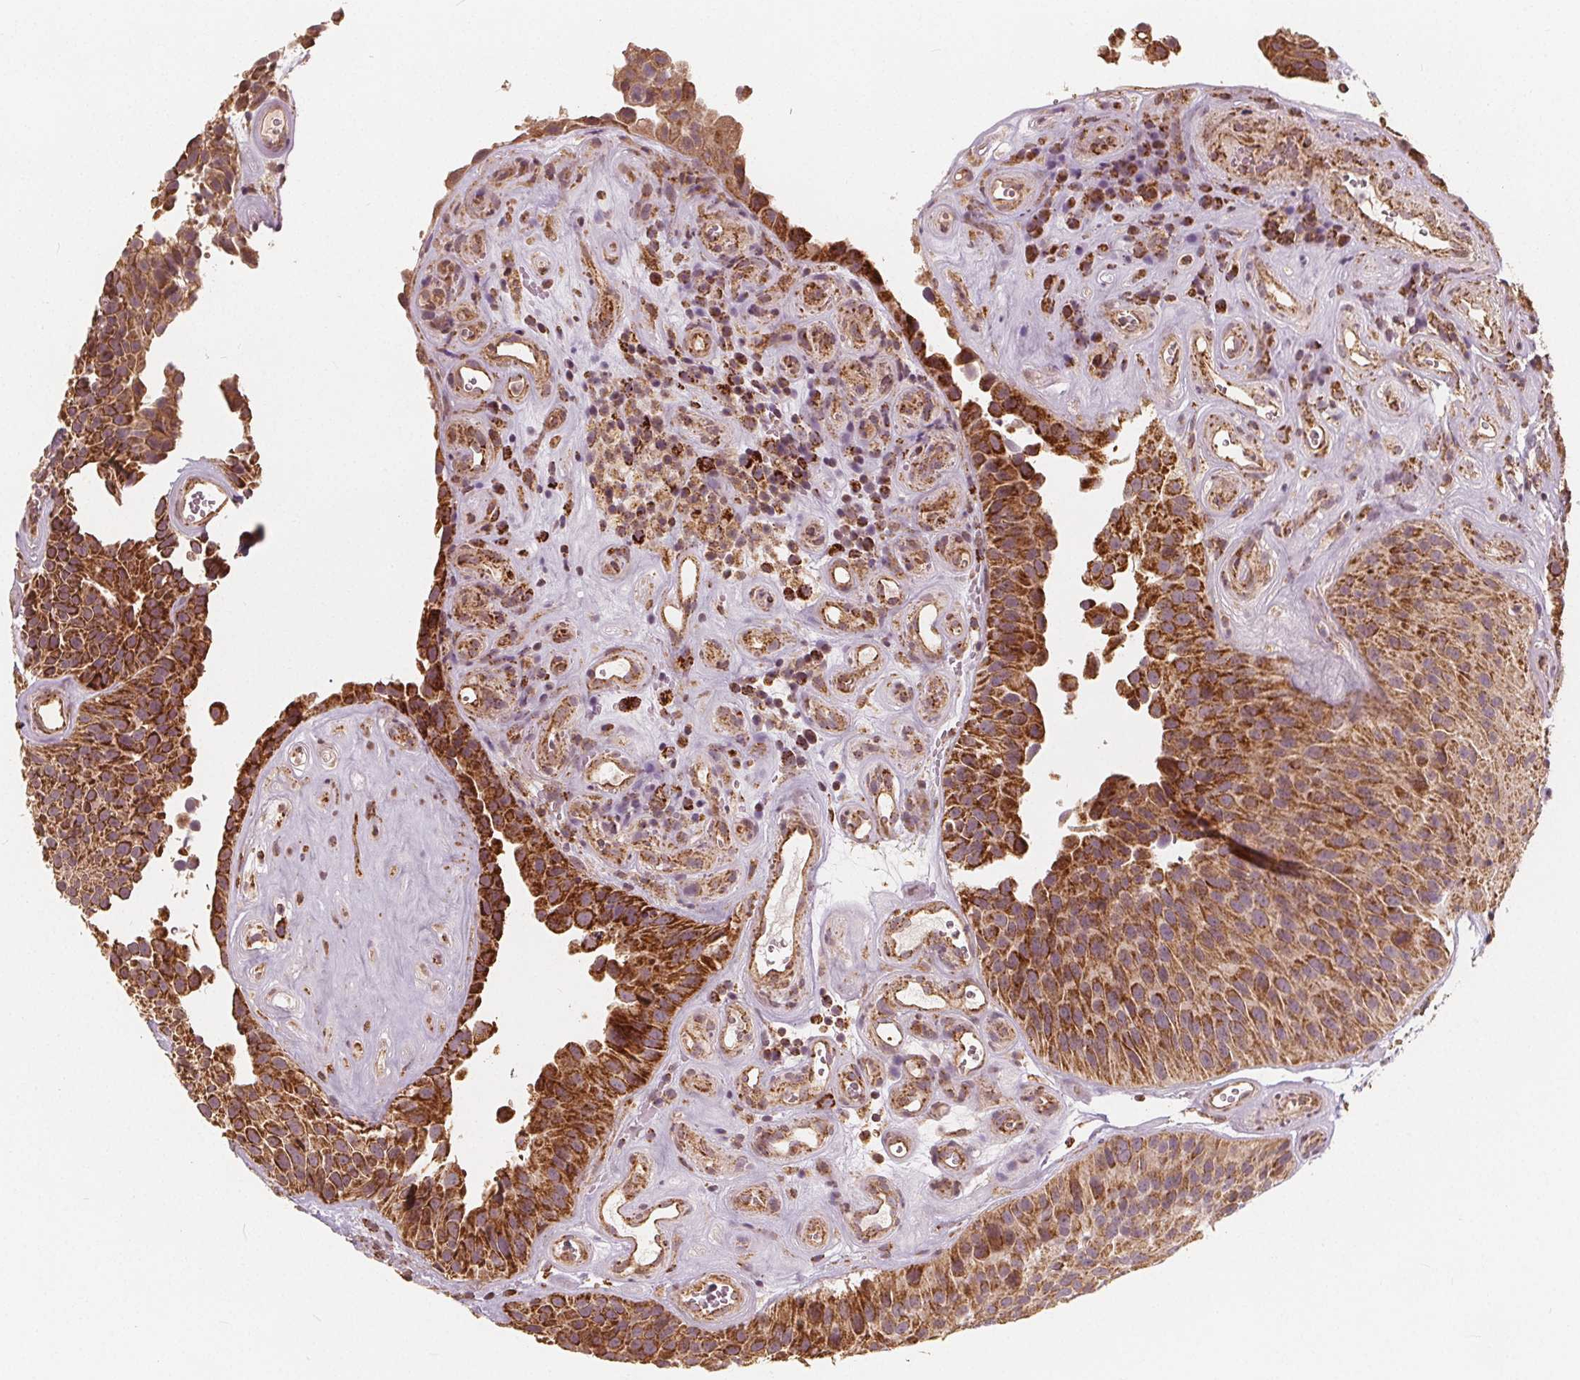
{"staining": {"intensity": "strong", "quantity": ">75%", "location": "cytoplasmic/membranous"}, "tissue": "urothelial cancer", "cell_type": "Tumor cells", "image_type": "cancer", "snomed": [{"axis": "morphology", "description": "Urothelial carcinoma, Low grade"}, {"axis": "topography", "description": "Urinary bladder"}], "caption": "High-magnification brightfield microscopy of urothelial cancer stained with DAB (3,3'-diaminobenzidine) (brown) and counterstained with hematoxylin (blue). tumor cells exhibit strong cytoplasmic/membranous expression is appreciated in about>75% of cells. The protein is stained brown, and the nuclei are stained in blue (DAB (3,3'-diaminobenzidine) IHC with brightfield microscopy, high magnification).", "gene": "PEX26", "patient": {"sex": "male", "age": 76}}